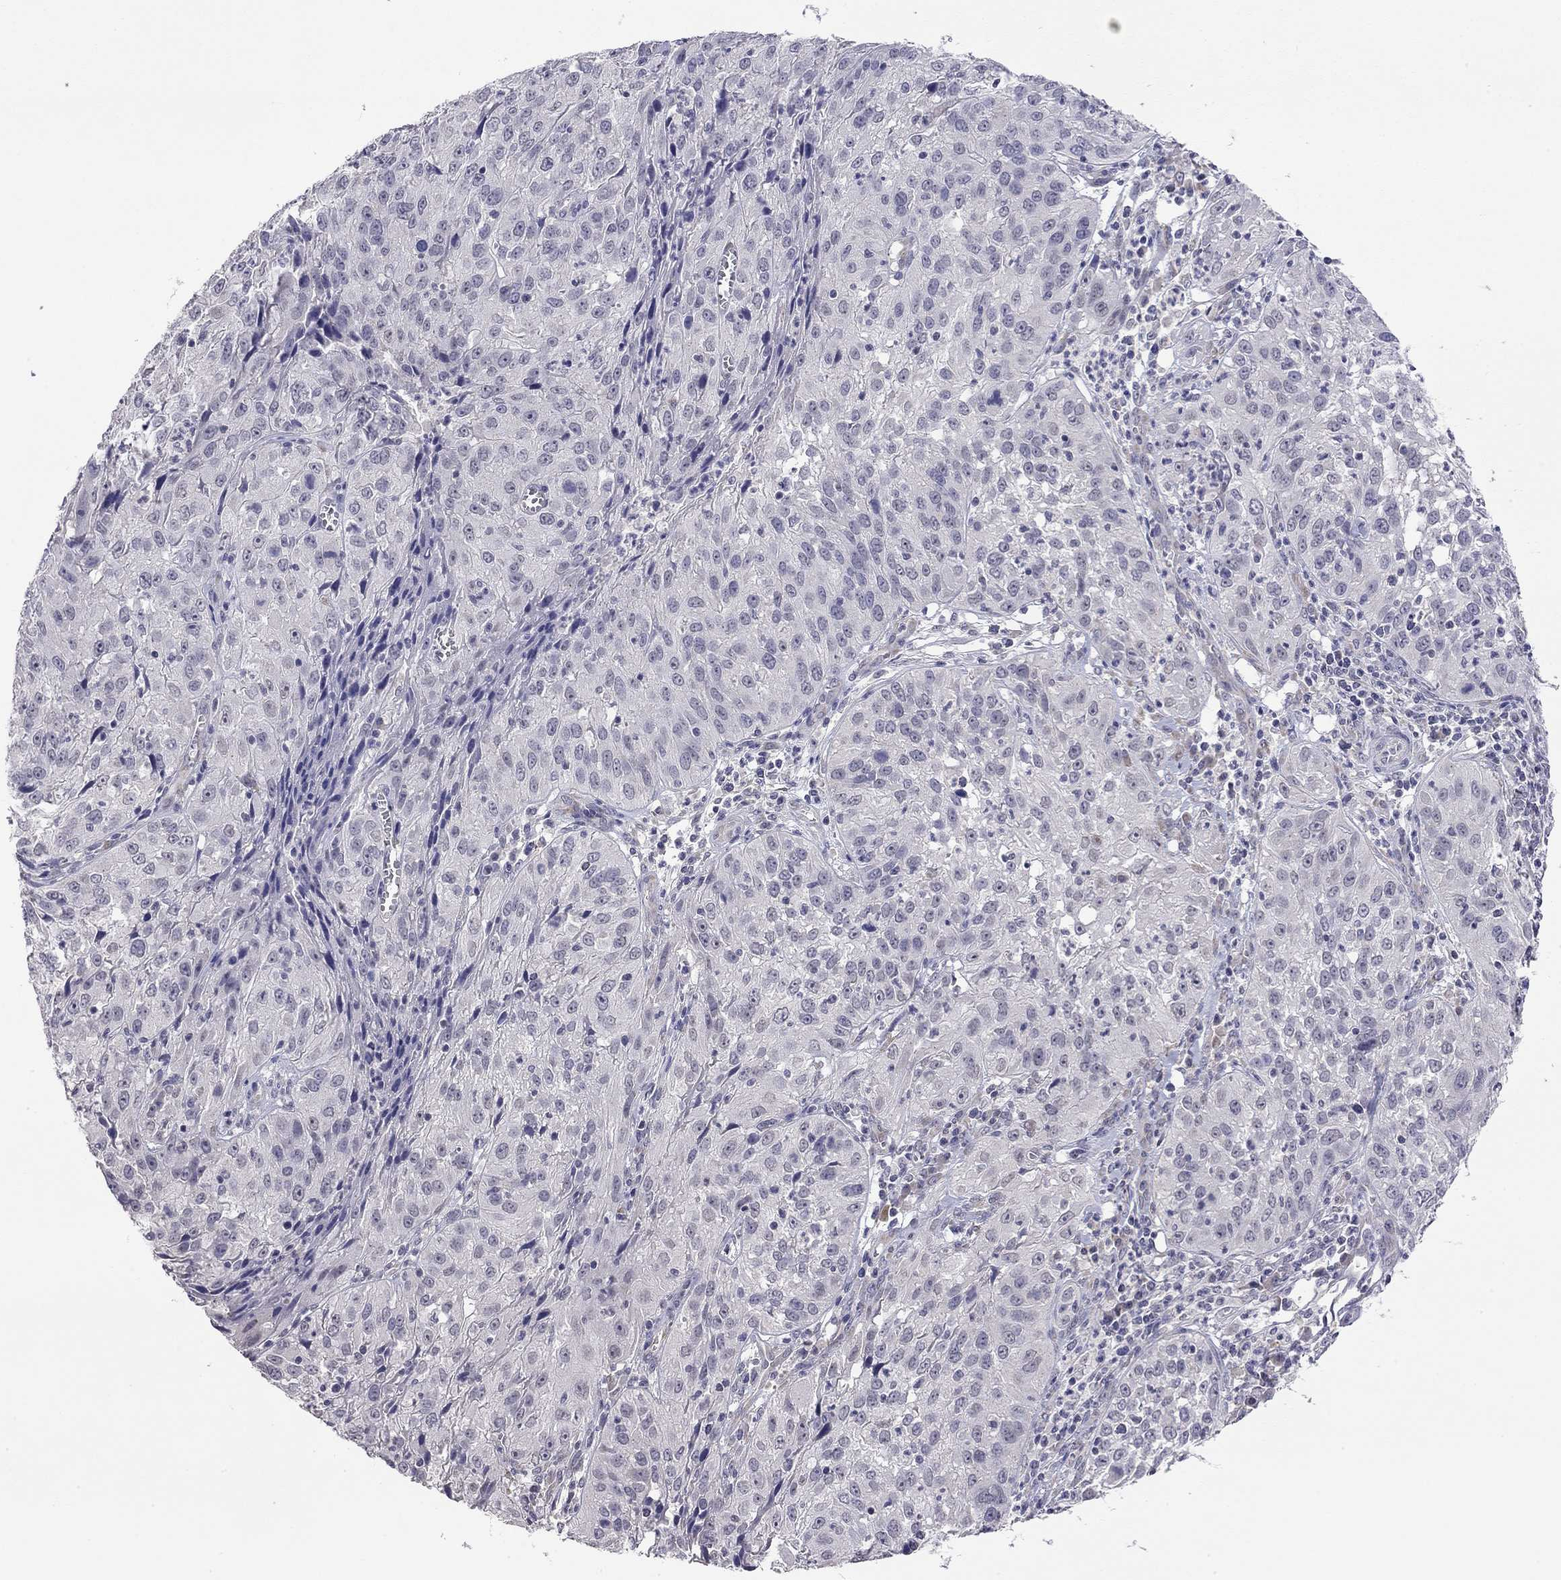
{"staining": {"intensity": "negative", "quantity": "none", "location": "none"}, "tissue": "cervical cancer", "cell_type": "Tumor cells", "image_type": "cancer", "snomed": [{"axis": "morphology", "description": "Squamous cell carcinoma, NOS"}, {"axis": "topography", "description": "Cervix"}], "caption": "Photomicrograph shows no significant protein expression in tumor cells of cervical squamous cell carcinoma.", "gene": "WNK3", "patient": {"sex": "female", "age": 32}}